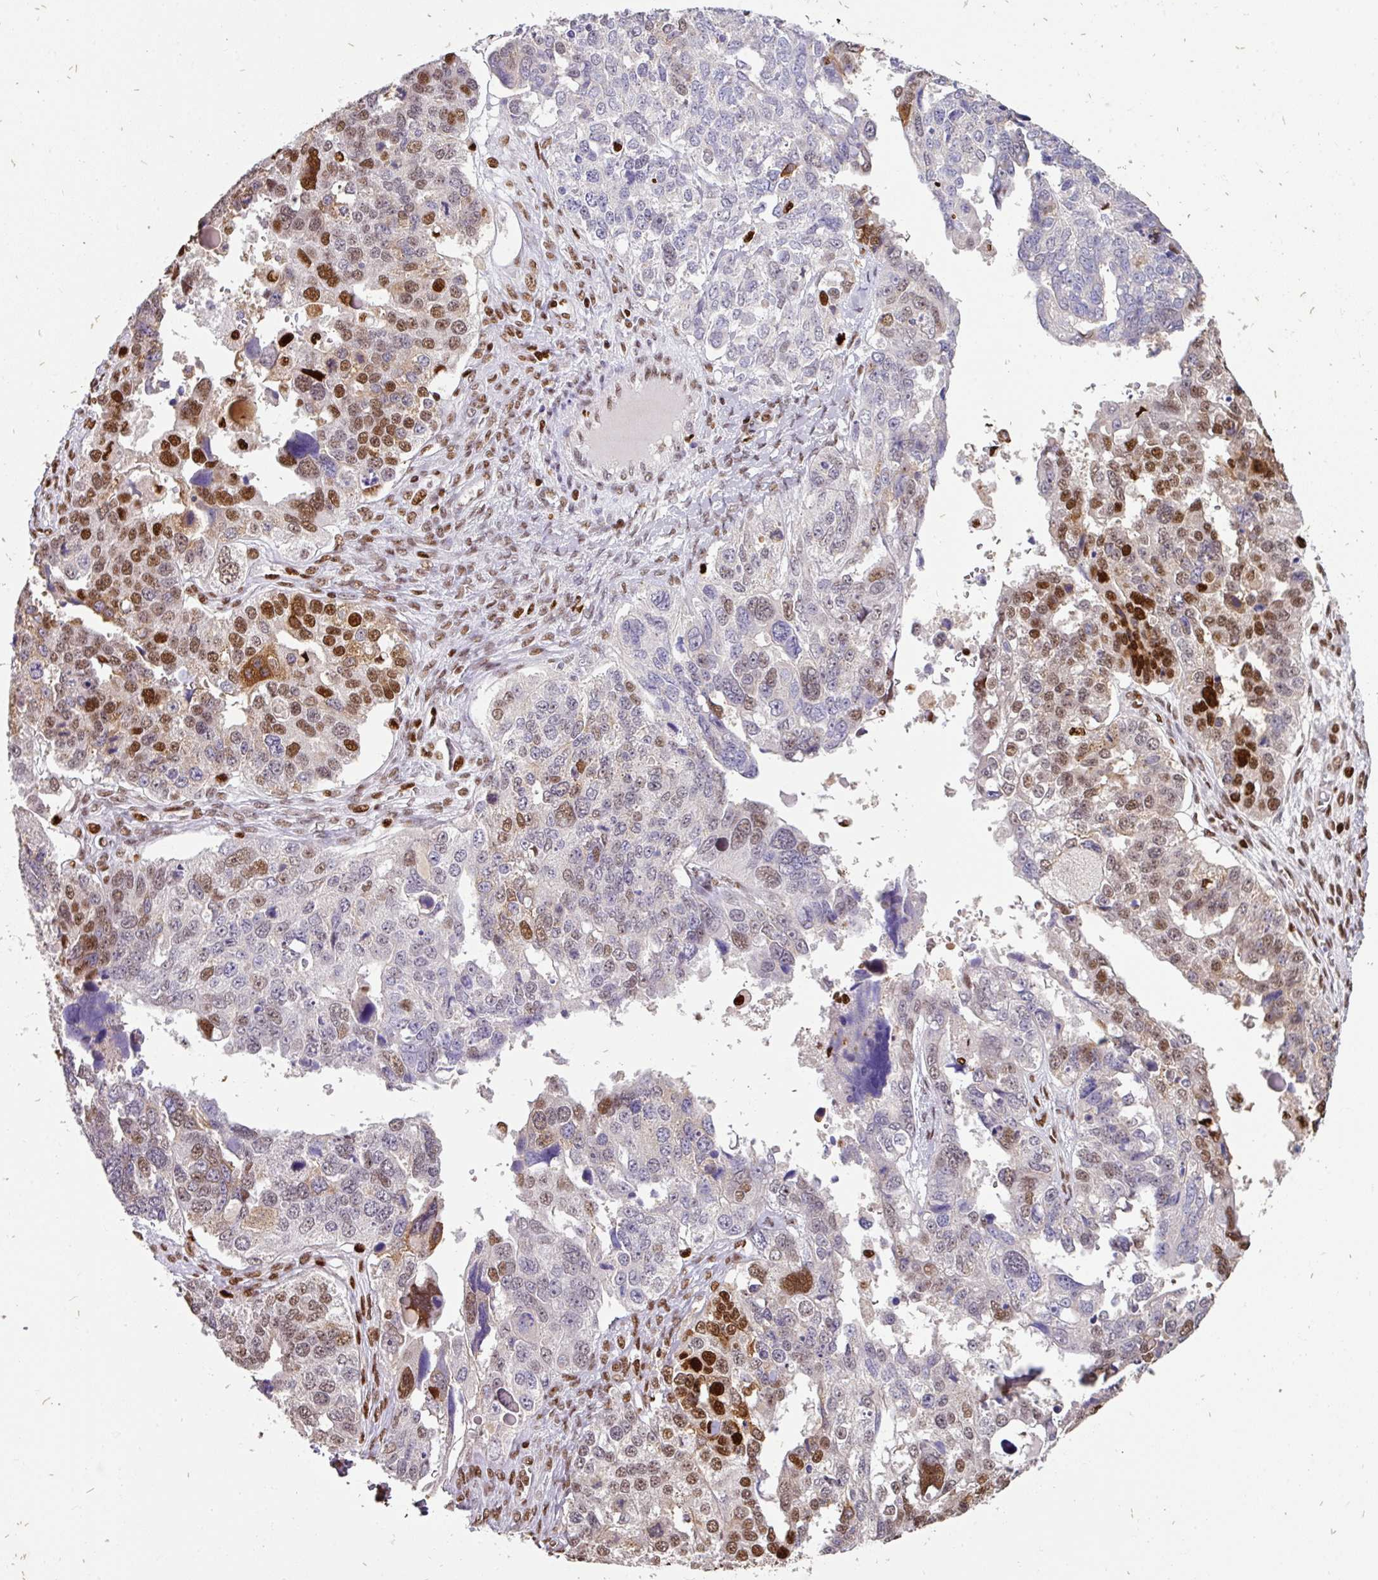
{"staining": {"intensity": "moderate", "quantity": "25%-75%", "location": "nuclear"}, "tissue": "ovarian cancer", "cell_type": "Tumor cells", "image_type": "cancer", "snomed": [{"axis": "morphology", "description": "Cystadenocarcinoma, serous, NOS"}, {"axis": "topography", "description": "Ovary"}], "caption": "Immunohistochemistry (DAB) staining of human serous cystadenocarcinoma (ovarian) shows moderate nuclear protein positivity in approximately 25%-75% of tumor cells.", "gene": "SAMHD1", "patient": {"sex": "female", "age": 76}}